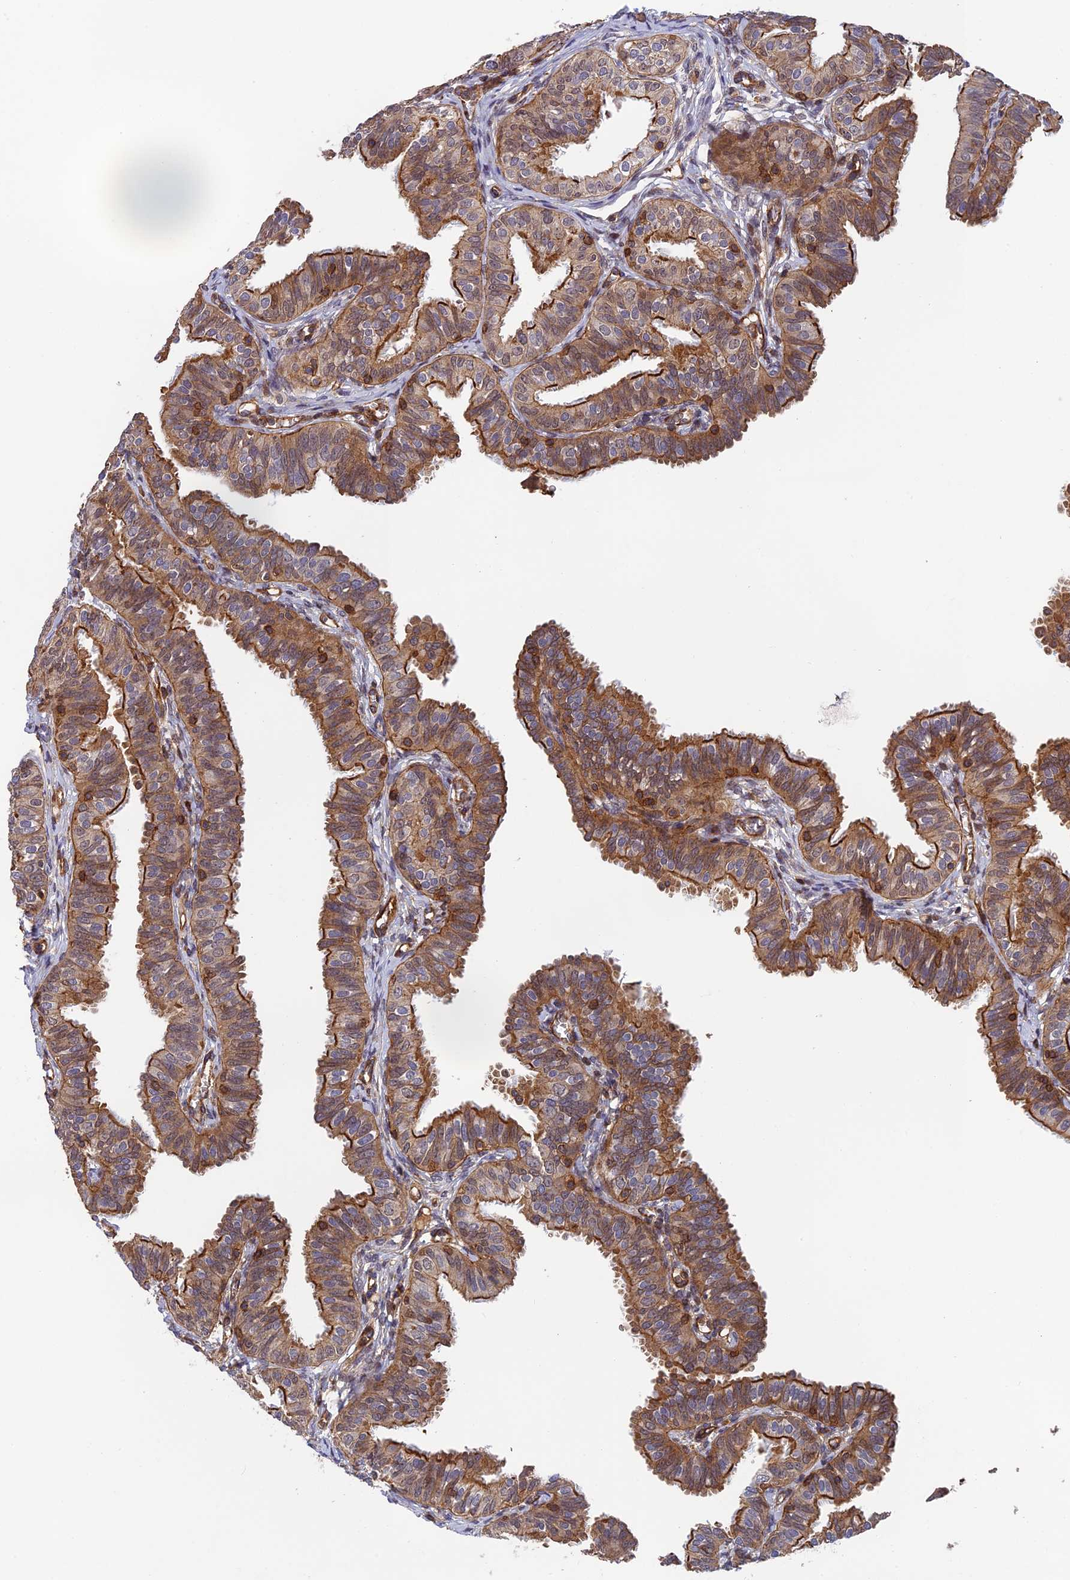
{"staining": {"intensity": "moderate", "quantity": ">75%", "location": "cytoplasmic/membranous"}, "tissue": "fallopian tube", "cell_type": "Glandular cells", "image_type": "normal", "snomed": [{"axis": "morphology", "description": "Normal tissue, NOS"}, {"axis": "topography", "description": "Fallopian tube"}], "caption": "DAB (3,3'-diaminobenzidine) immunohistochemical staining of benign human fallopian tube exhibits moderate cytoplasmic/membranous protein staining in about >75% of glandular cells. Nuclei are stained in blue.", "gene": "OSBPL1A", "patient": {"sex": "female", "age": 35}}